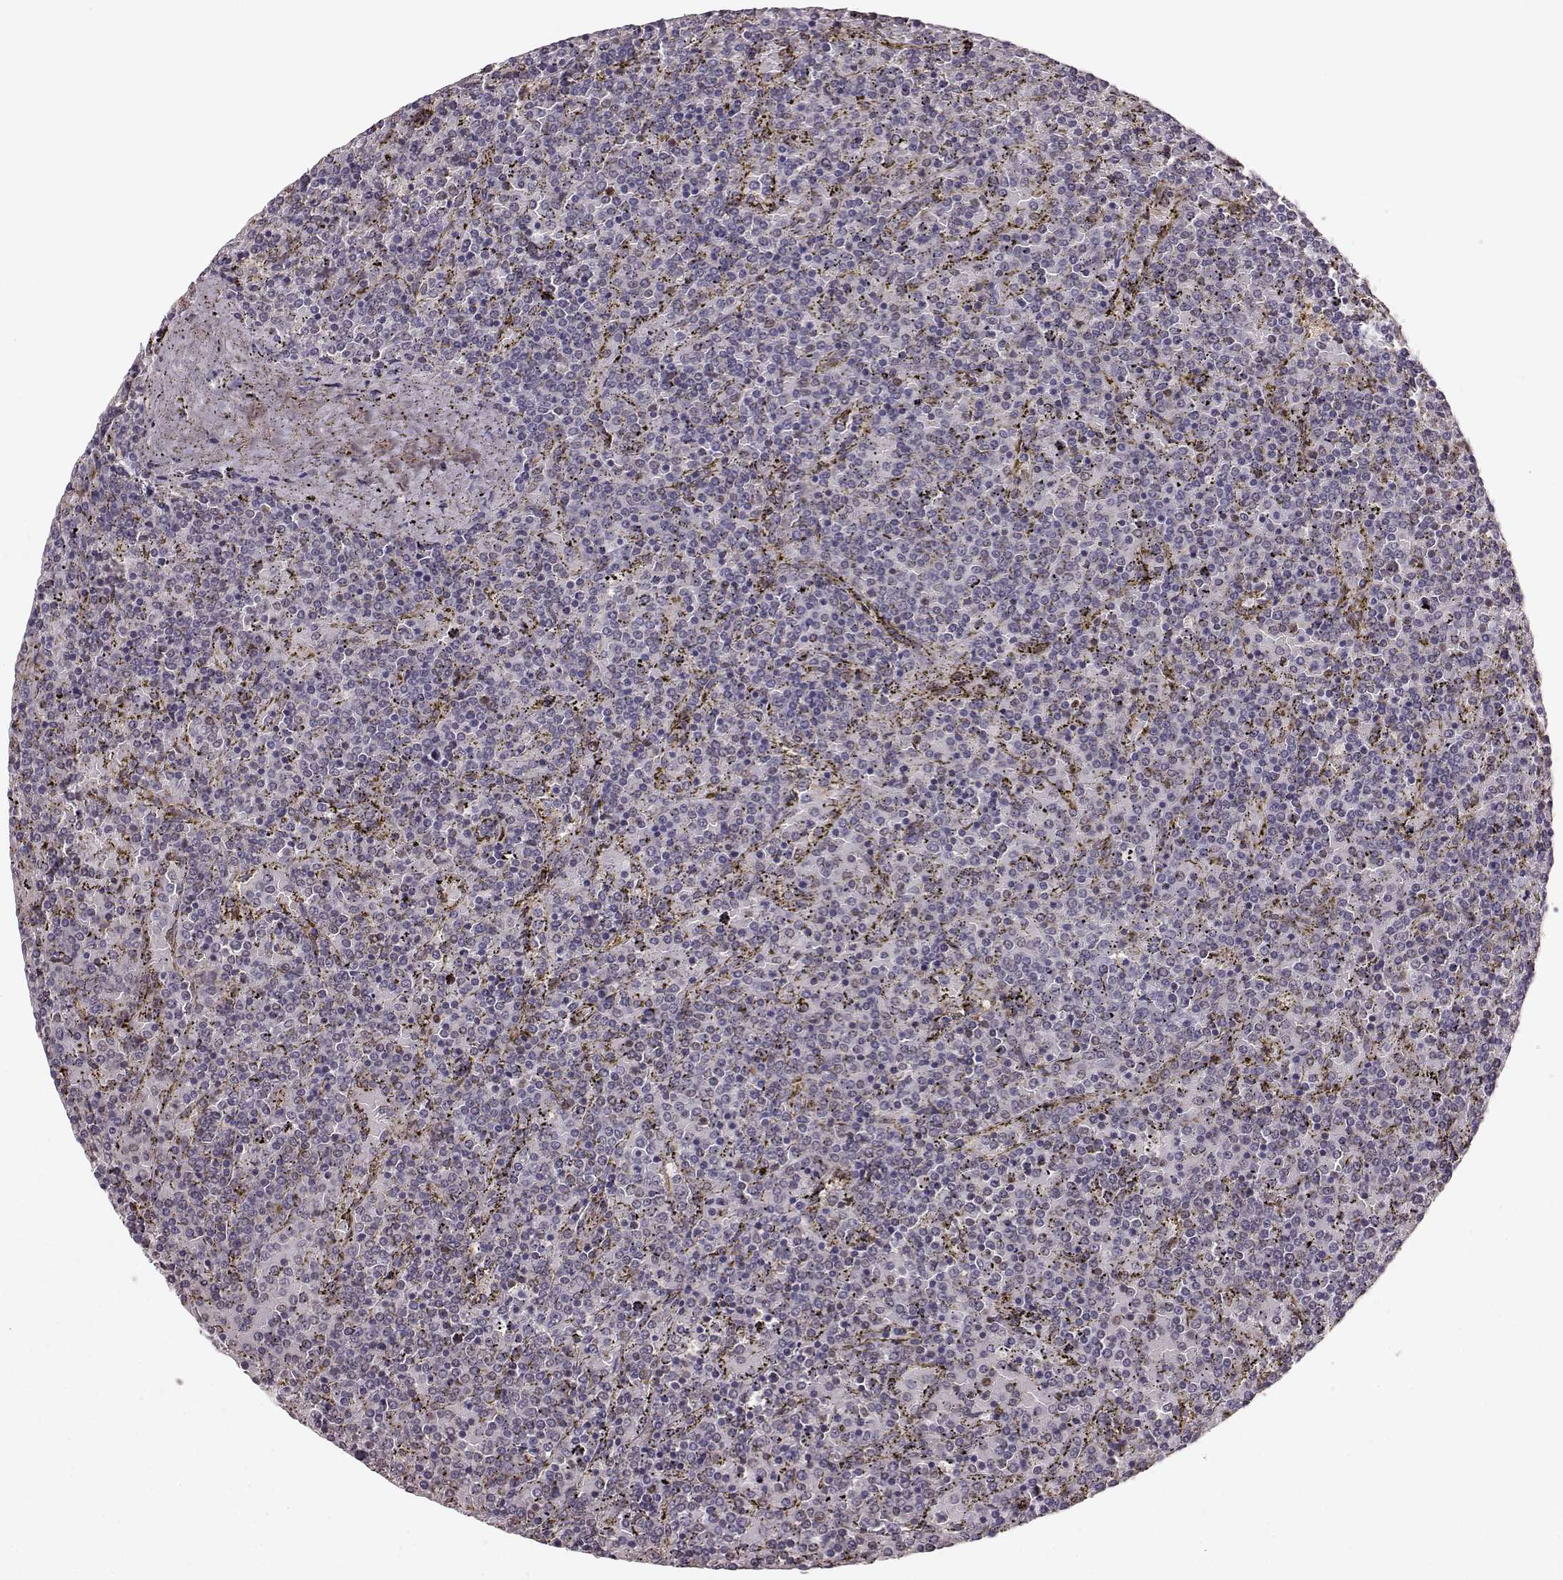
{"staining": {"intensity": "negative", "quantity": "none", "location": "none"}, "tissue": "lymphoma", "cell_type": "Tumor cells", "image_type": "cancer", "snomed": [{"axis": "morphology", "description": "Malignant lymphoma, non-Hodgkin's type, Low grade"}, {"axis": "topography", "description": "Spleen"}], "caption": "A high-resolution image shows IHC staining of low-grade malignant lymphoma, non-Hodgkin's type, which exhibits no significant staining in tumor cells.", "gene": "KLF6", "patient": {"sex": "female", "age": 77}}